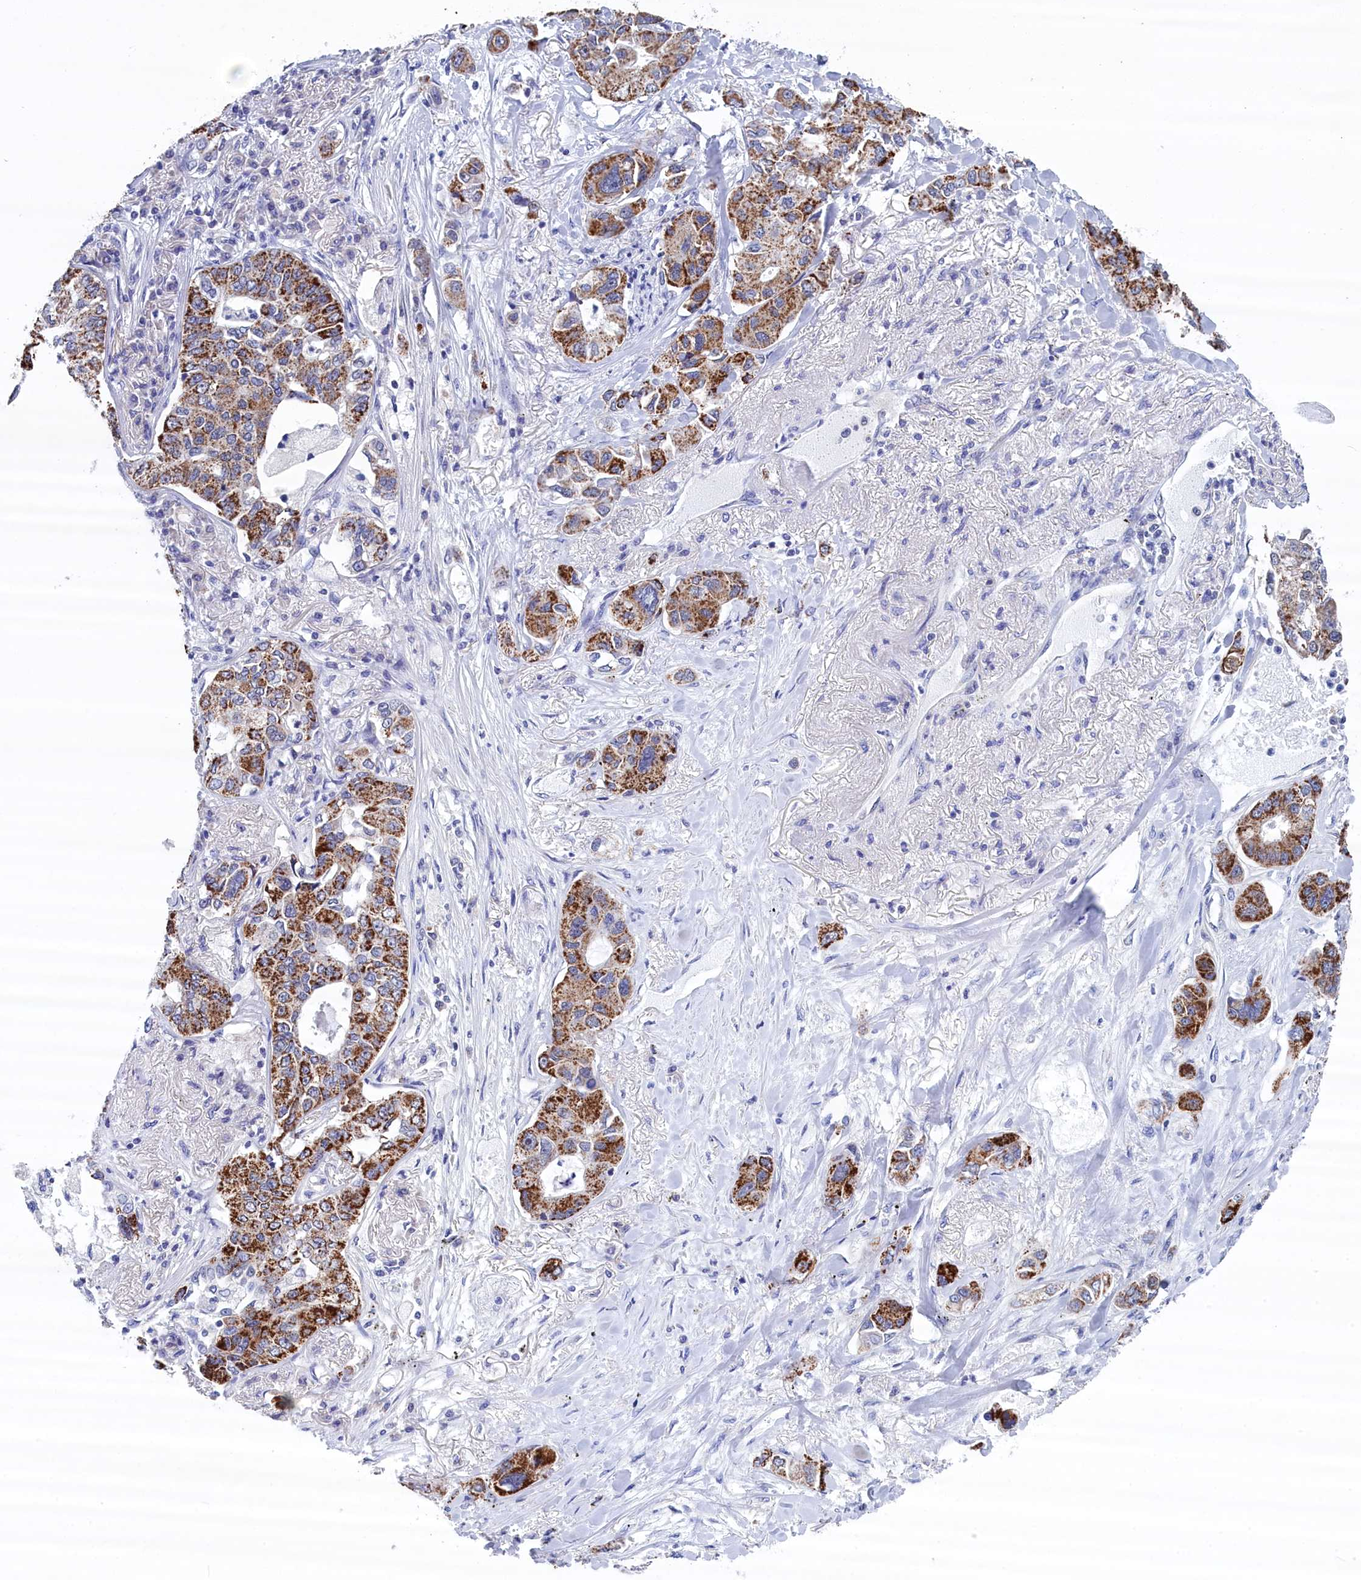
{"staining": {"intensity": "strong", "quantity": "25%-75%", "location": "cytoplasmic/membranous"}, "tissue": "lung cancer", "cell_type": "Tumor cells", "image_type": "cancer", "snomed": [{"axis": "morphology", "description": "Adenocarcinoma, NOS"}, {"axis": "topography", "description": "Lung"}], "caption": "Immunohistochemistry (IHC) micrograph of neoplastic tissue: adenocarcinoma (lung) stained using IHC shows high levels of strong protein expression localized specifically in the cytoplasmic/membranous of tumor cells, appearing as a cytoplasmic/membranous brown color.", "gene": "PGP", "patient": {"sex": "male", "age": 49}}